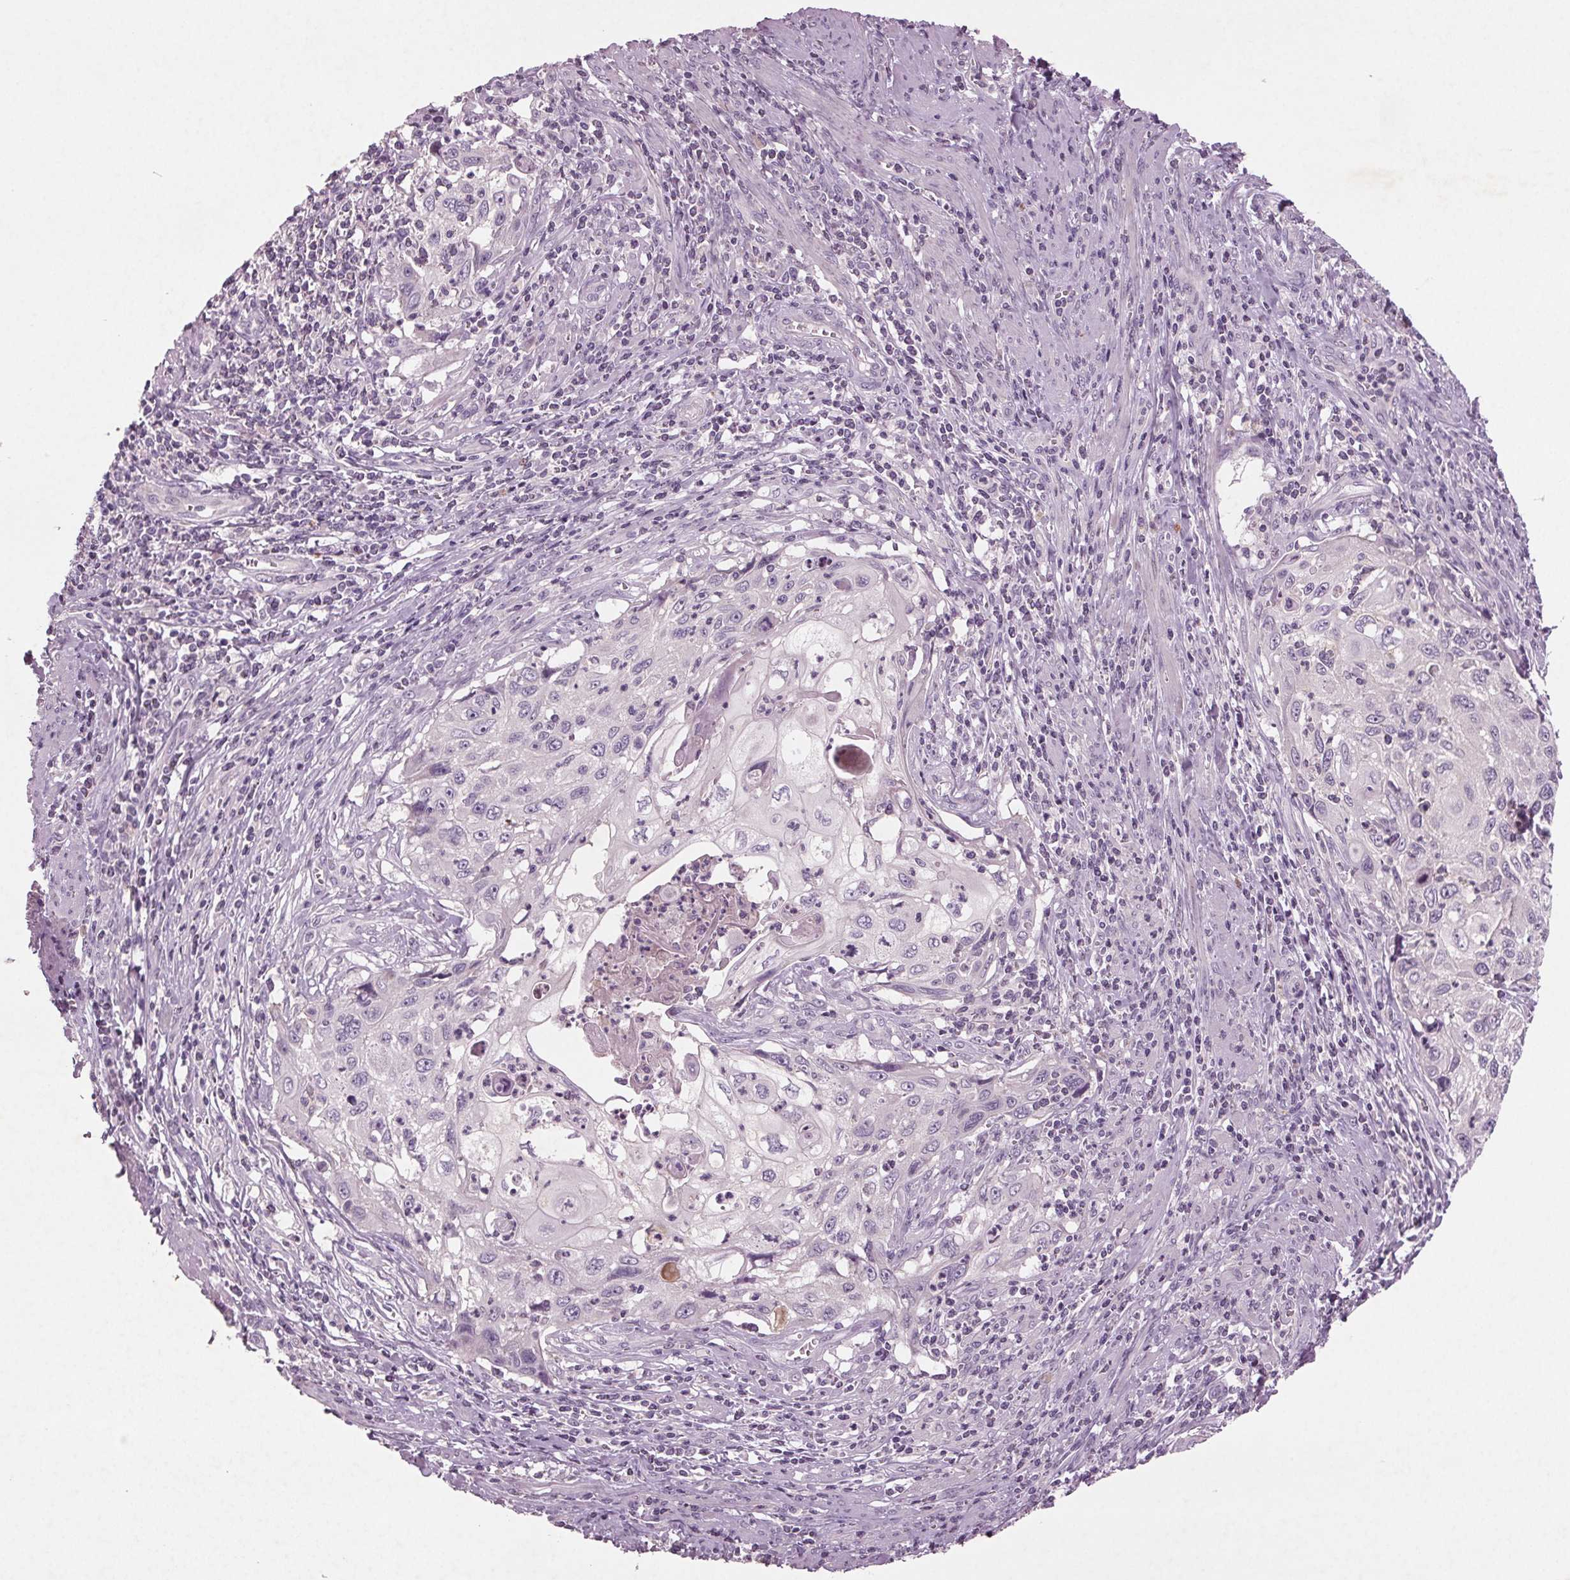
{"staining": {"intensity": "negative", "quantity": "none", "location": "none"}, "tissue": "cervical cancer", "cell_type": "Tumor cells", "image_type": "cancer", "snomed": [{"axis": "morphology", "description": "Squamous cell carcinoma, NOS"}, {"axis": "topography", "description": "Cervix"}], "caption": "Immunohistochemistry (IHC) photomicrograph of neoplastic tissue: squamous cell carcinoma (cervical) stained with DAB exhibits no significant protein positivity in tumor cells. (Immunohistochemistry, brightfield microscopy, high magnification).", "gene": "BHLHE22", "patient": {"sex": "female", "age": 70}}